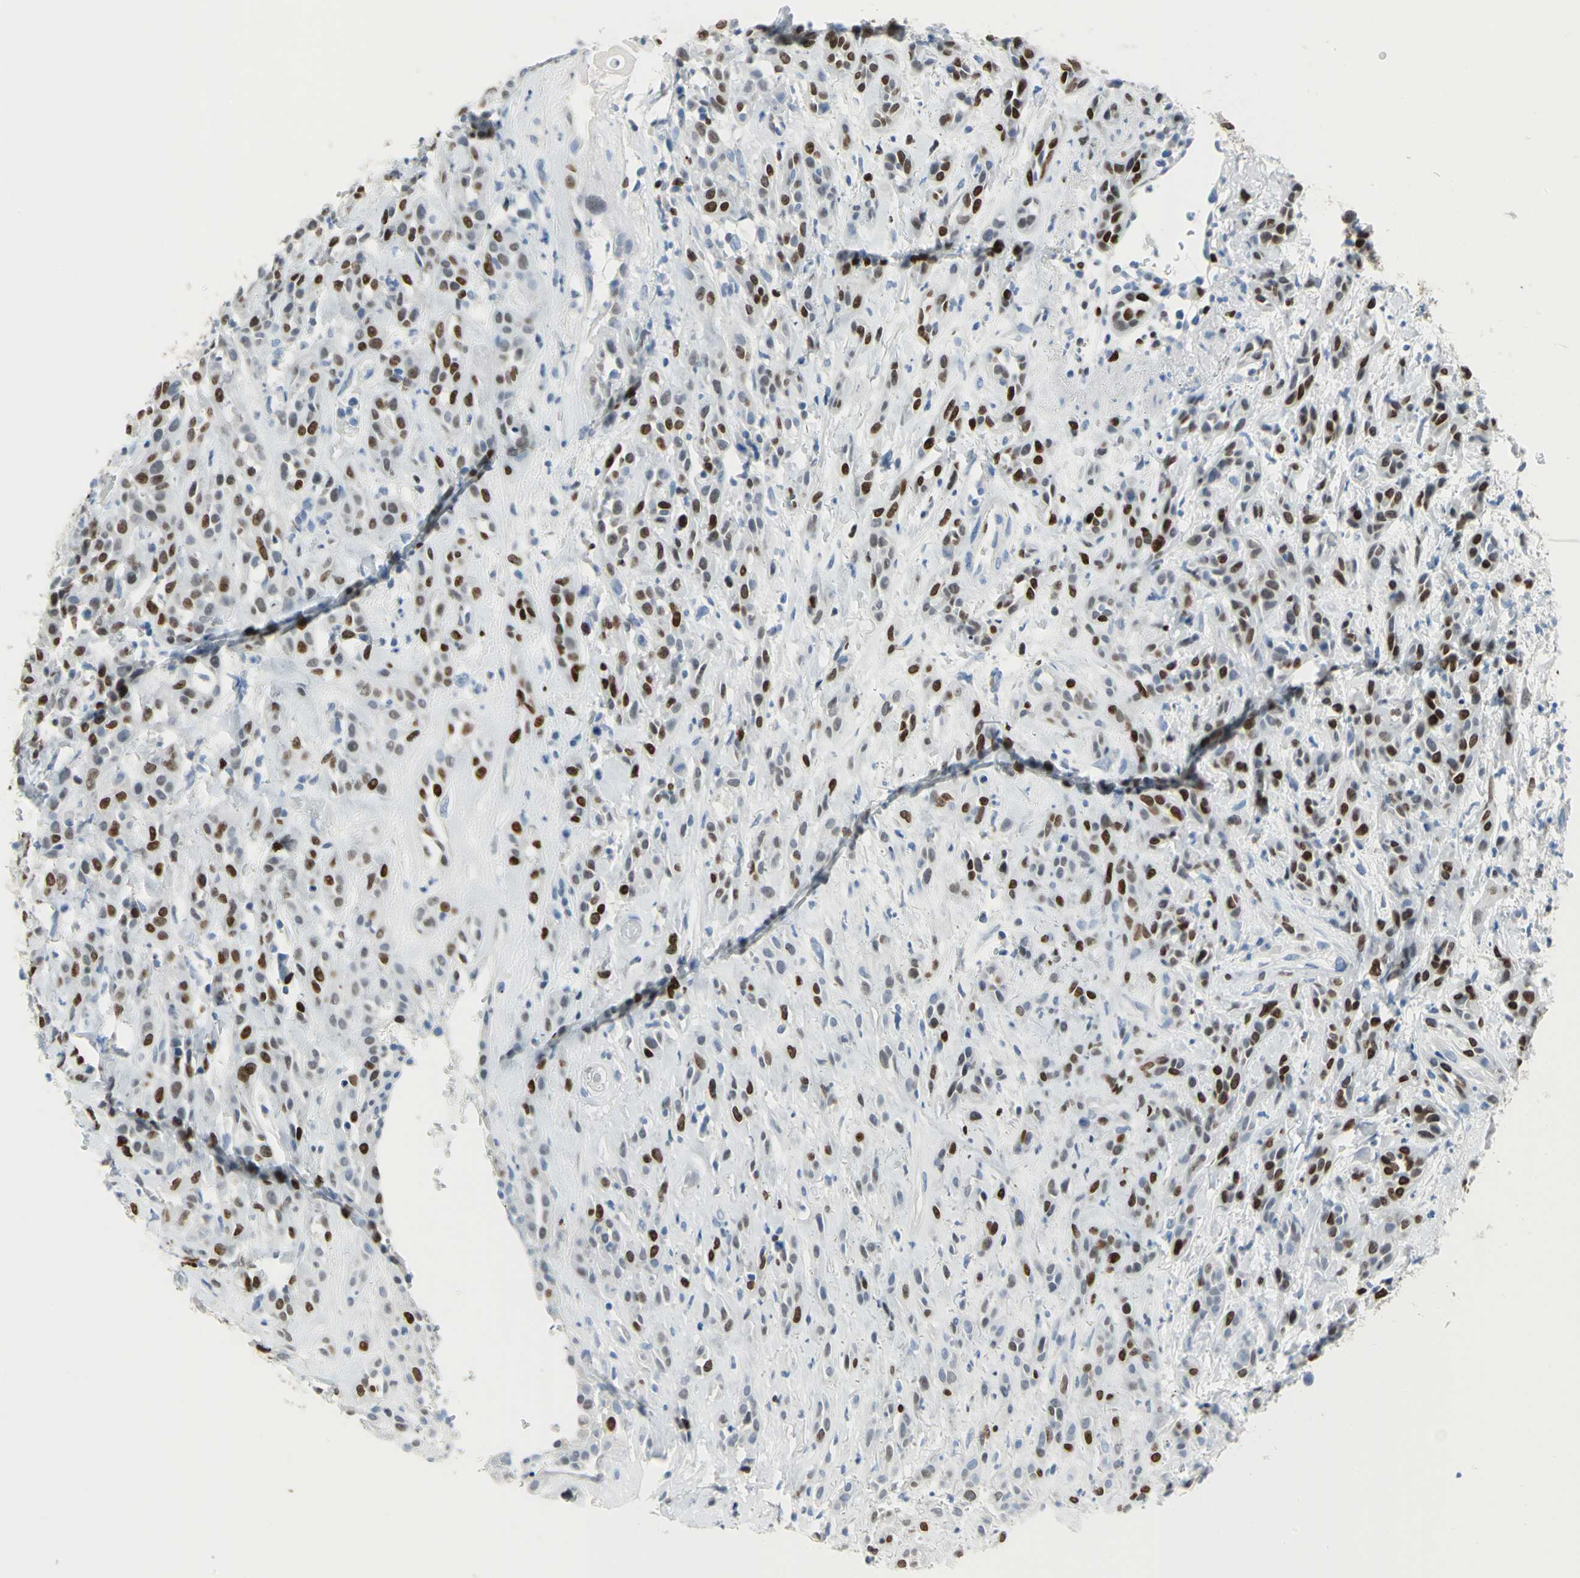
{"staining": {"intensity": "strong", "quantity": ">75%", "location": "nuclear"}, "tissue": "head and neck cancer", "cell_type": "Tumor cells", "image_type": "cancer", "snomed": [{"axis": "morphology", "description": "Squamous cell carcinoma, NOS"}, {"axis": "topography", "description": "Head-Neck"}], "caption": "This is a micrograph of IHC staining of squamous cell carcinoma (head and neck), which shows strong staining in the nuclear of tumor cells.", "gene": "MCM3", "patient": {"sex": "male", "age": 62}}